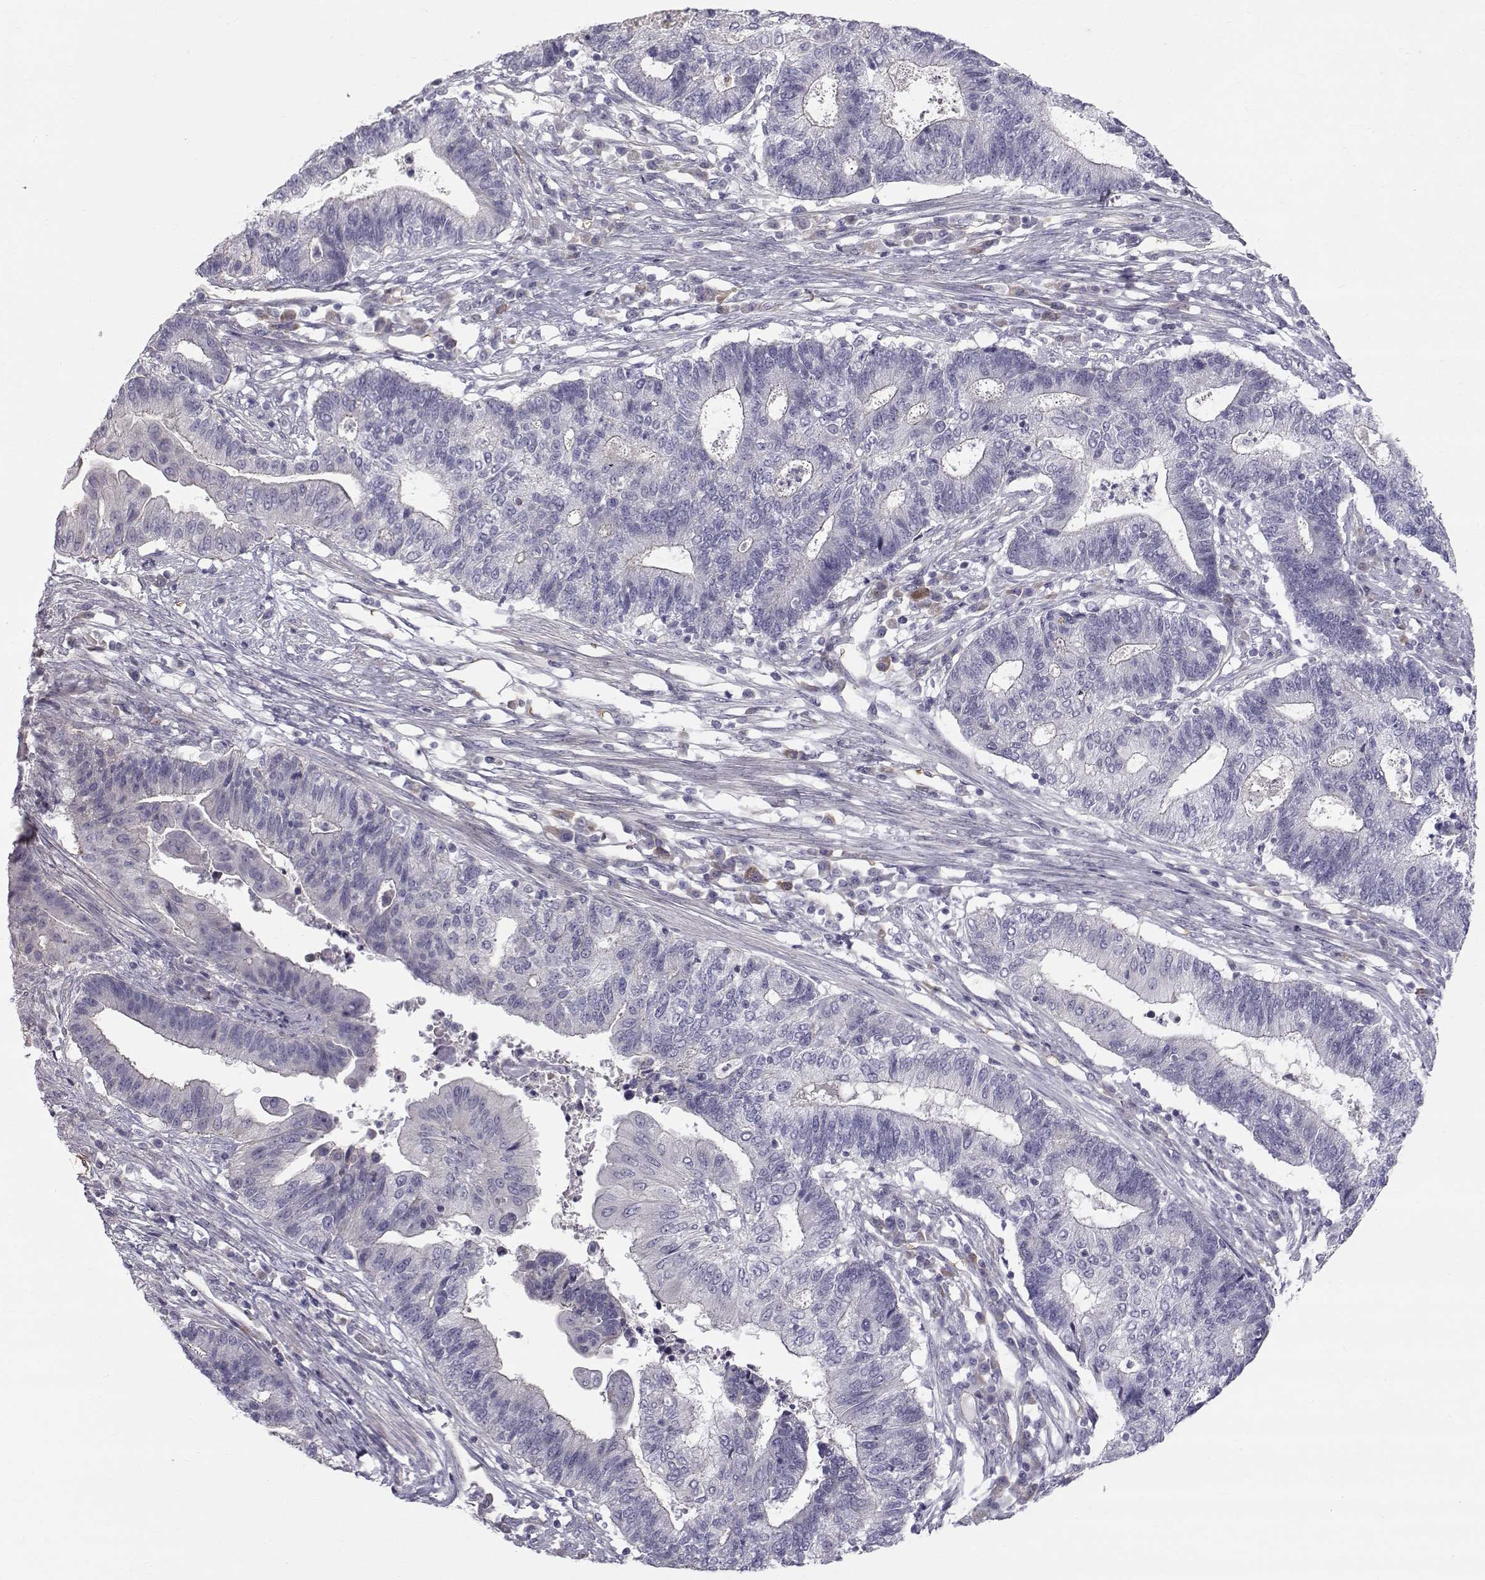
{"staining": {"intensity": "negative", "quantity": "none", "location": "none"}, "tissue": "endometrial cancer", "cell_type": "Tumor cells", "image_type": "cancer", "snomed": [{"axis": "morphology", "description": "Adenocarcinoma, NOS"}, {"axis": "topography", "description": "Uterus"}, {"axis": "topography", "description": "Endometrium"}], "caption": "IHC image of neoplastic tissue: human endometrial cancer stained with DAB reveals no significant protein staining in tumor cells.", "gene": "QPCT", "patient": {"sex": "female", "age": 54}}